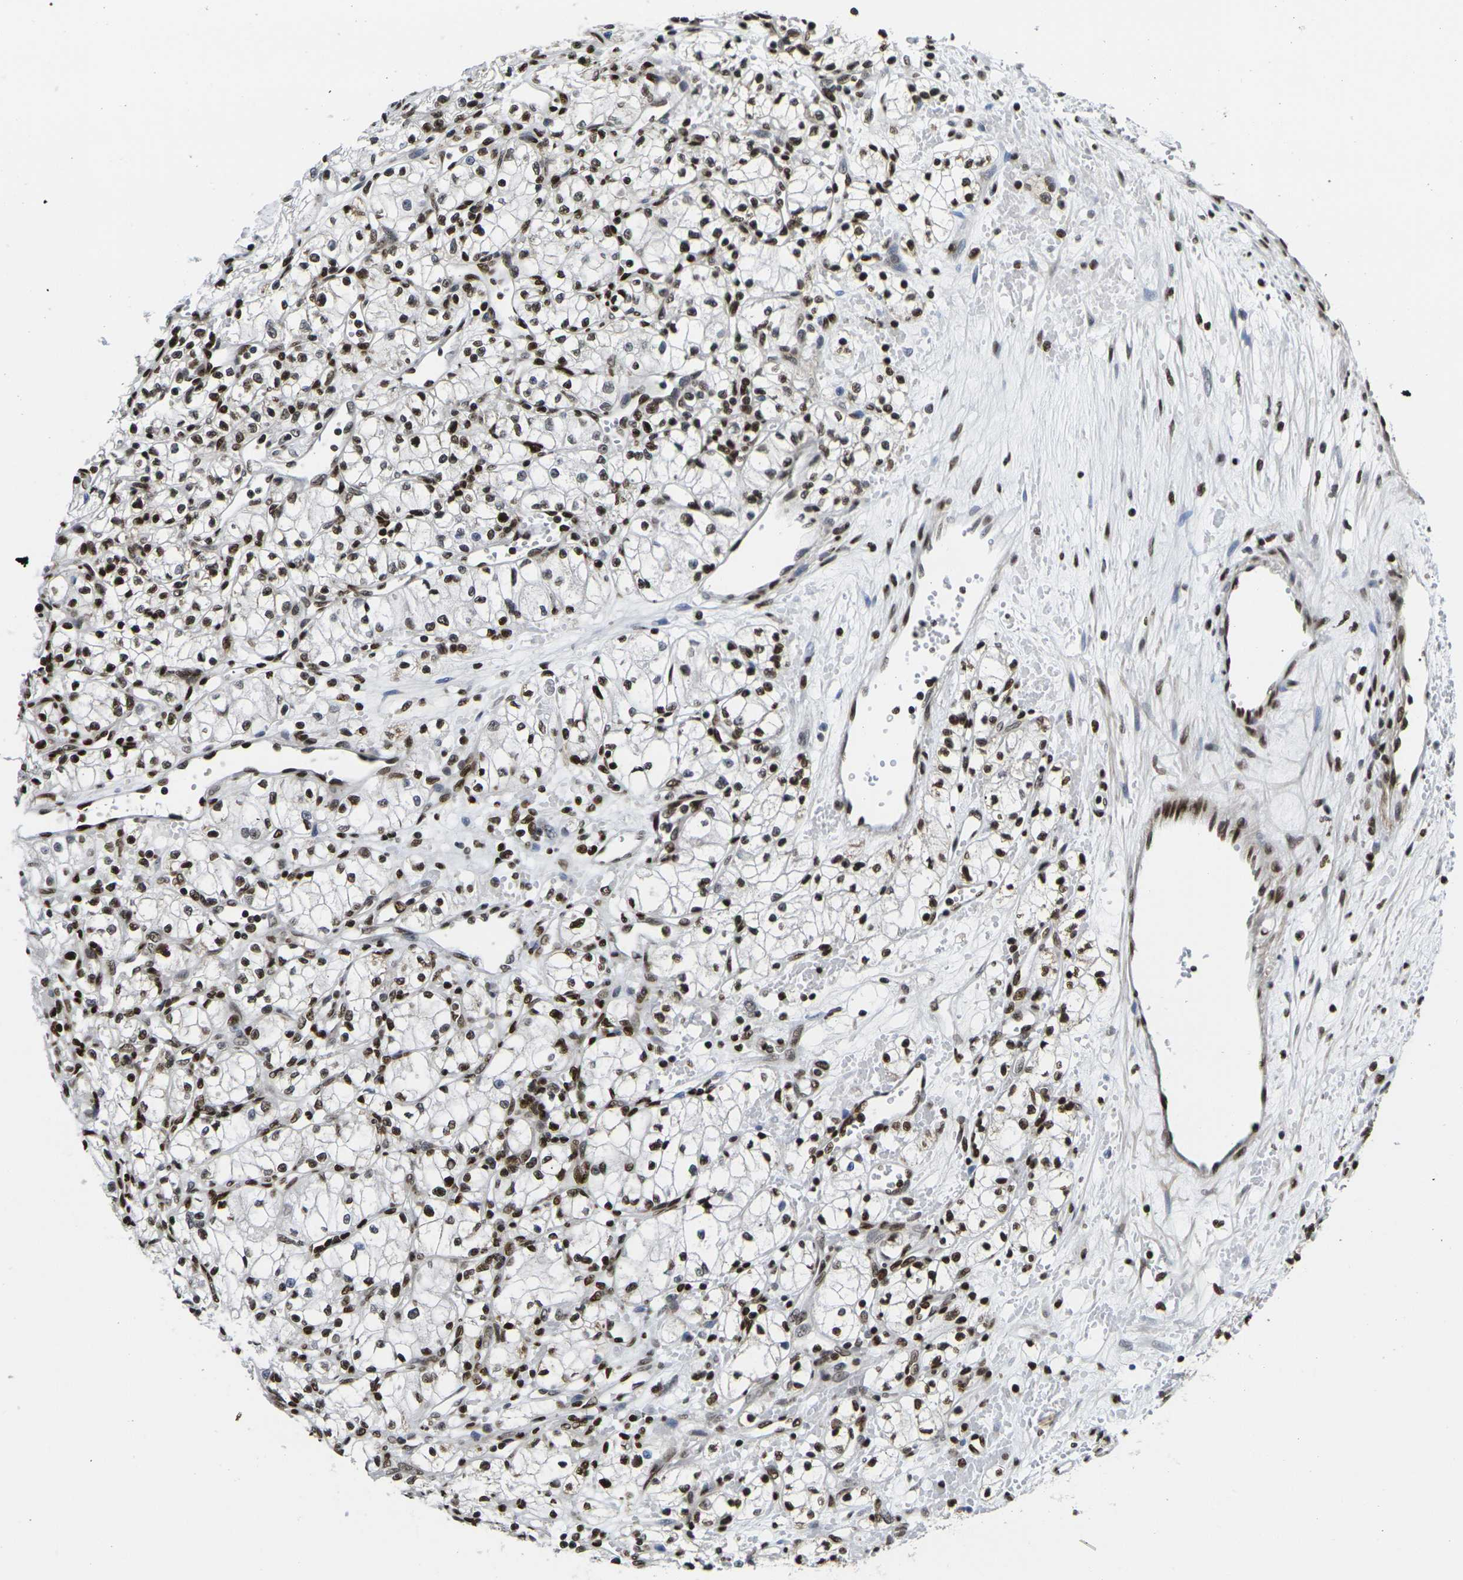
{"staining": {"intensity": "moderate", "quantity": "25%-75%", "location": "nuclear"}, "tissue": "renal cancer", "cell_type": "Tumor cells", "image_type": "cancer", "snomed": [{"axis": "morphology", "description": "Normal tissue, NOS"}, {"axis": "morphology", "description": "Adenocarcinoma, NOS"}, {"axis": "topography", "description": "Kidney"}], "caption": "Immunohistochemical staining of renal cancer demonstrates moderate nuclear protein positivity in approximately 25%-75% of tumor cells.", "gene": "H1-10", "patient": {"sex": "male", "age": 59}}